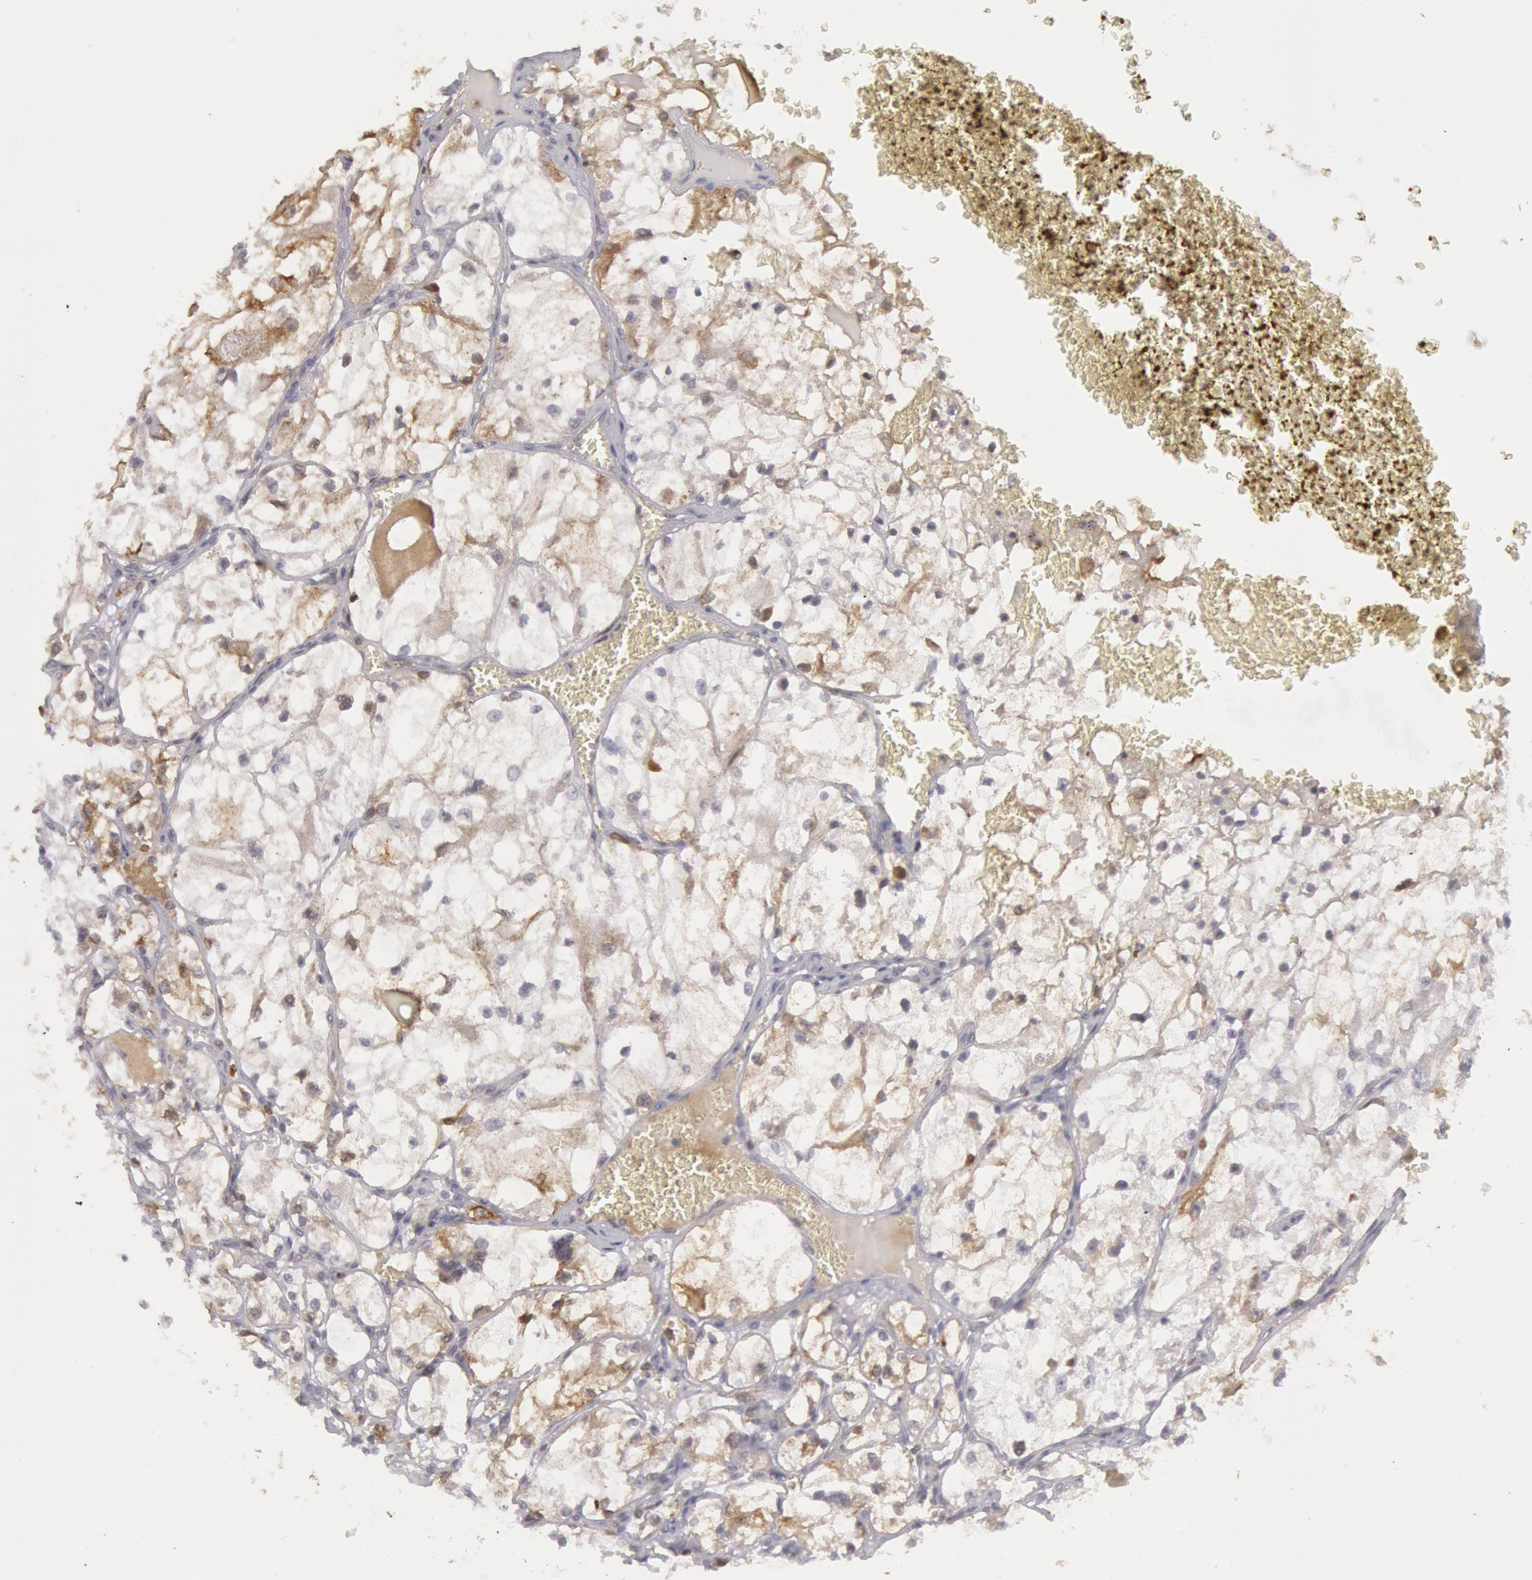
{"staining": {"intensity": "weak", "quantity": "<25%", "location": "cytoplasmic/membranous"}, "tissue": "renal cancer", "cell_type": "Tumor cells", "image_type": "cancer", "snomed": [{"axis": "morphology", "description": "Adenocarcinoma, NOS"}, {"axis": "topography", "description": "Kidney"}], "caption": "A histopathology image of human renal cancer is negative for staining in tumor cells.", "gene": "PTGS2", "patient": {"sex": "male", "age": 61}}